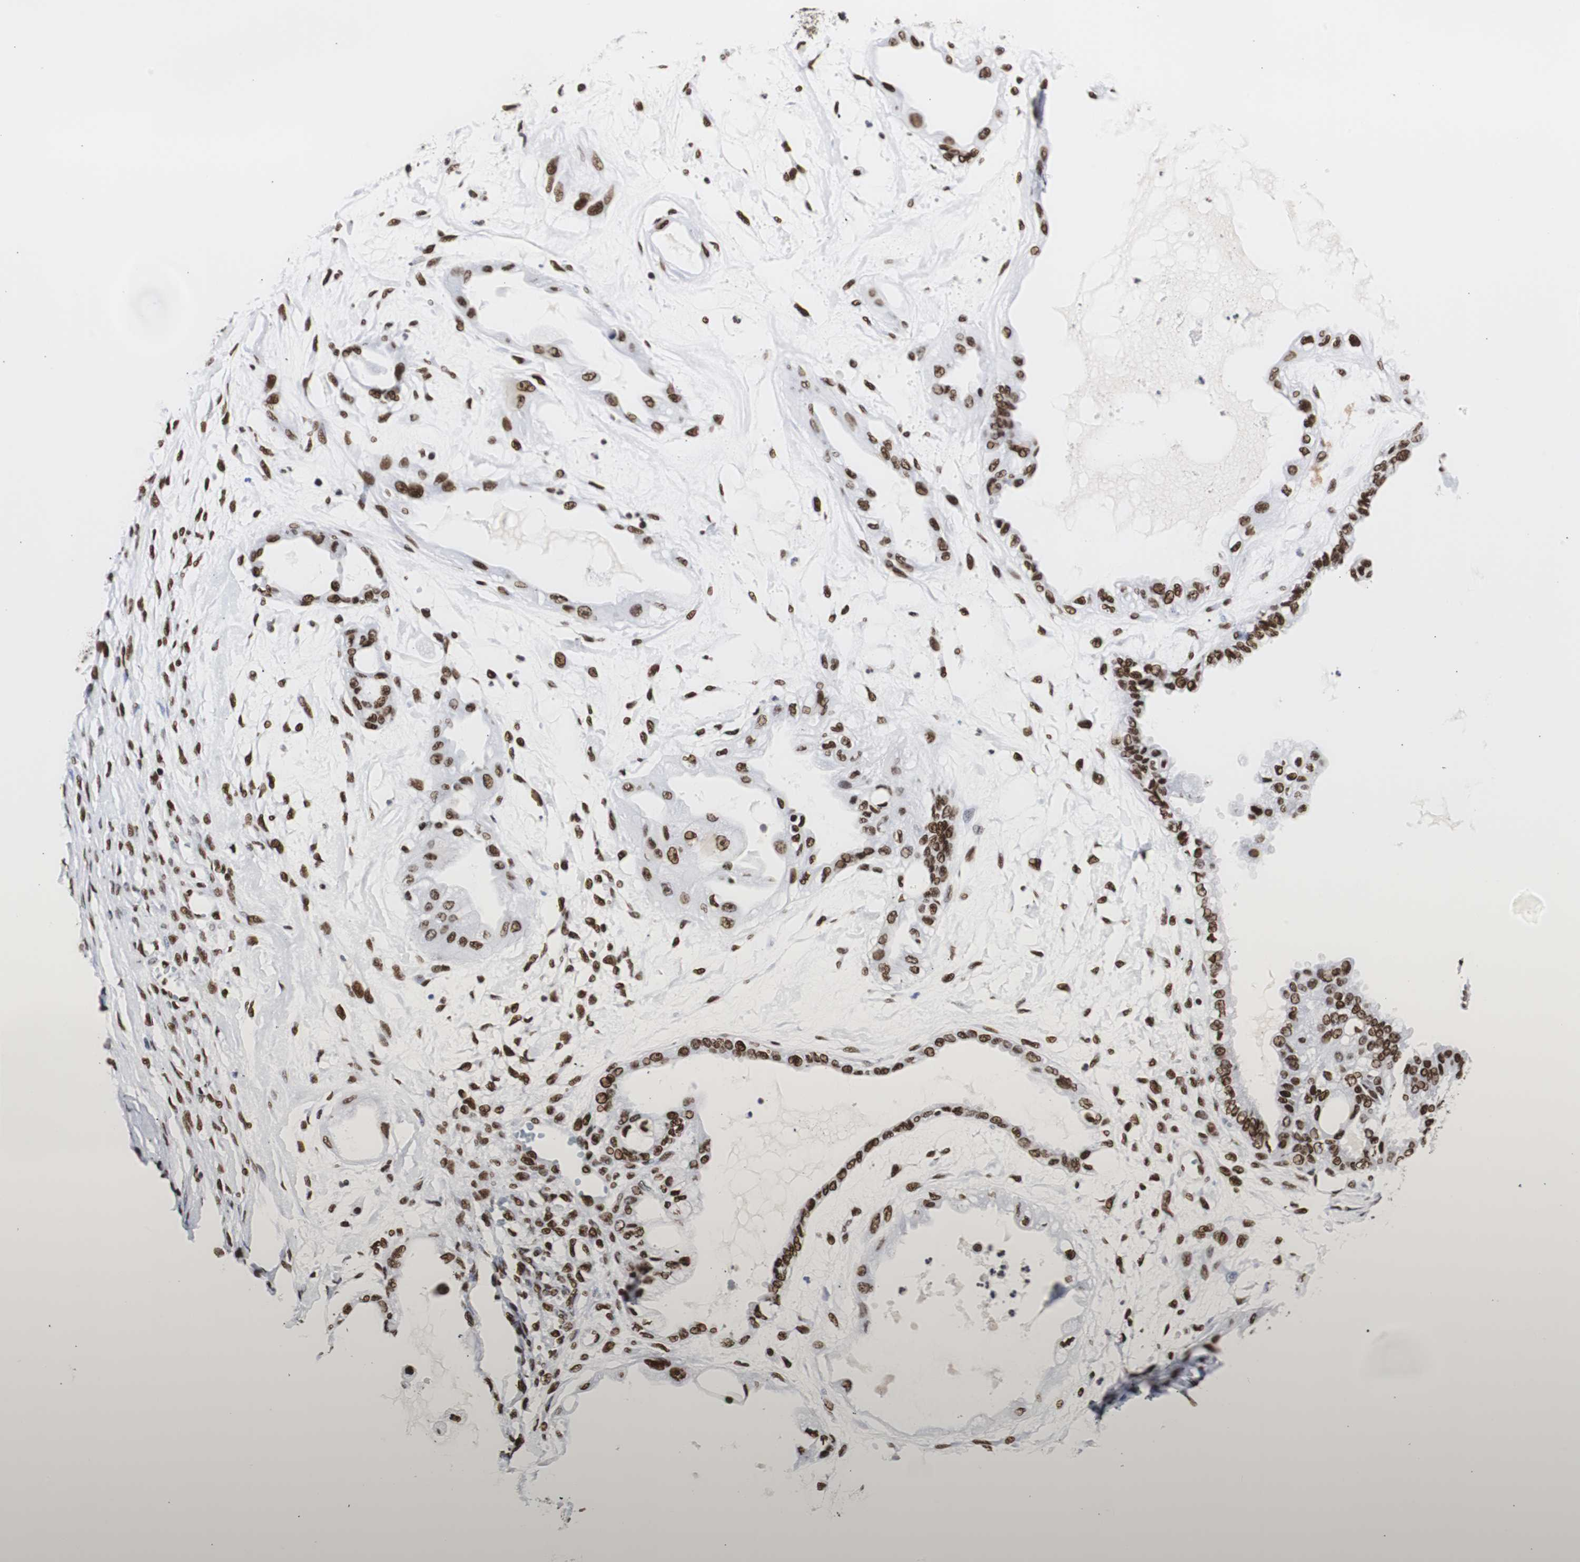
{"staining": {"intensity": "strong", "quantity": ">75%", "location": "nuclear"}, "tissue": "ovarian cancer", "cell_type": "Tumor cells", "image_type": "cancer", "snomed": [{"axis": "morphology", "description": "Carcinoma, NOS"}, {"axis": "morphology", "description": "Carcinoma, endometroid"}, {"axis": "topography", "description": "Ovary"}], "caption": "About >75% of tumor cells in carcinoma (ovarian) demonstrate strong nuclear protein staining as visualized by brown immunohistochemical staining.", "gene": "HNRNPH2", "patient": {"sex": "female", "age": 50}}